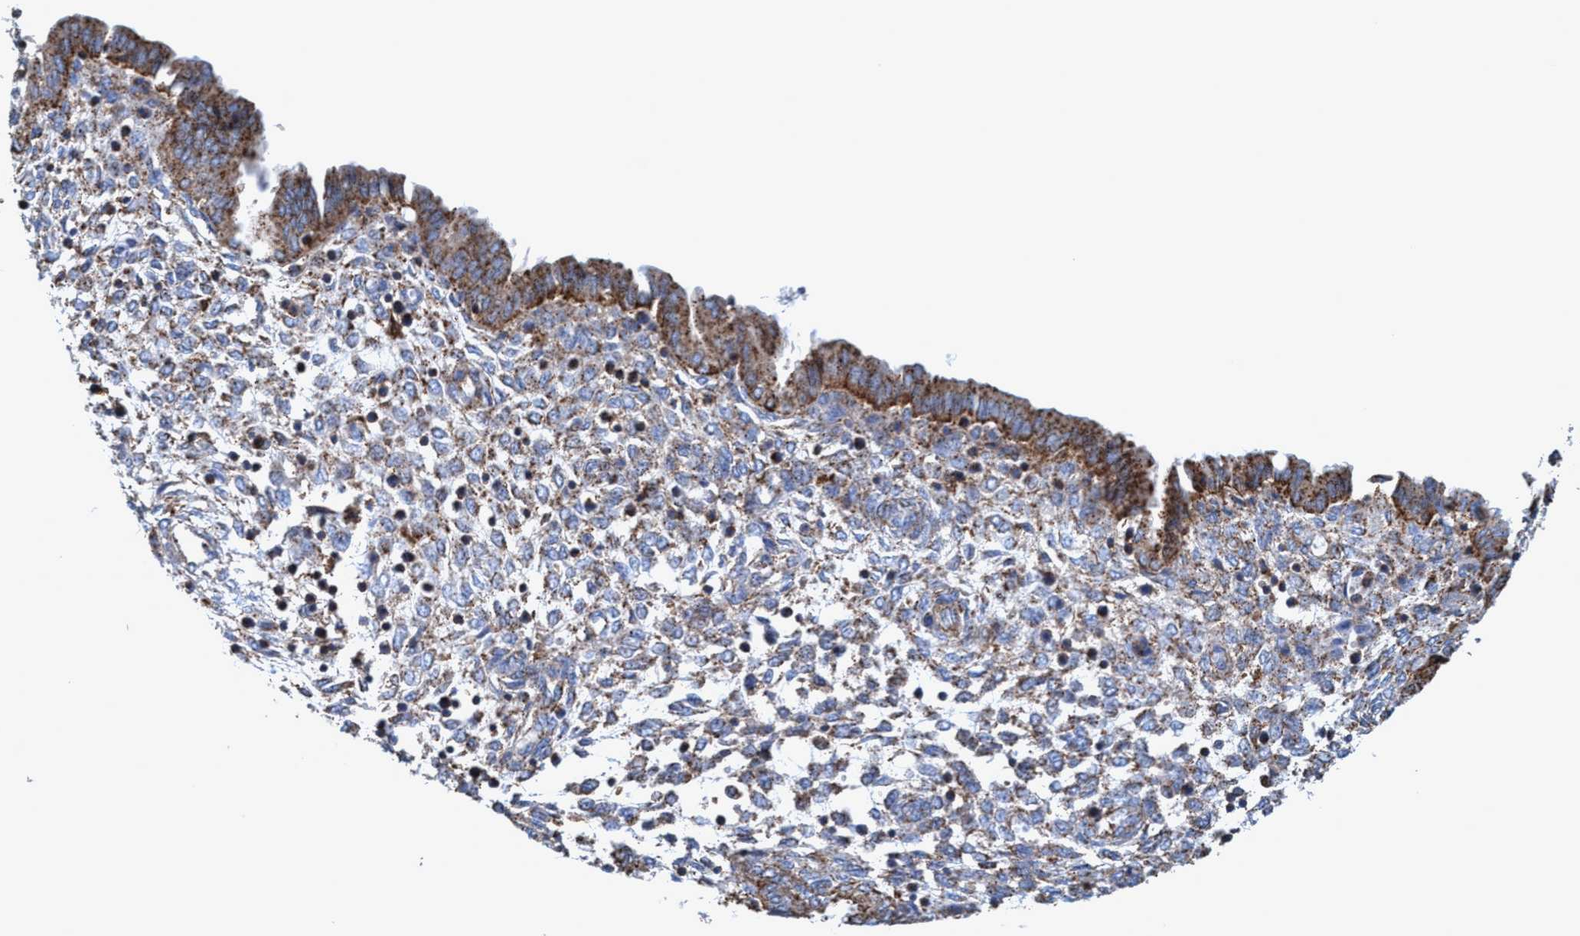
{"staining": {"intensity": "moderate", "quantity": "<25%", "location": "cytoplasmic/membranous"}, "tissue": "endometrium", "cell_type": "Cells in endometrial stroma", "image_type": "normal", "snomed": [{"axis": "morphology", "description": "Normal tissue, NOS"}, {"axis": "topography", "description": "Endometrium"}], "caption": "Moderate cytoplasmic/membranous staining is seen in about <25% of cells in endometrial stroma in unremarkable endometrium.", "gene": "TRIM65", "patient": {"sex": "female", "age": 33}}